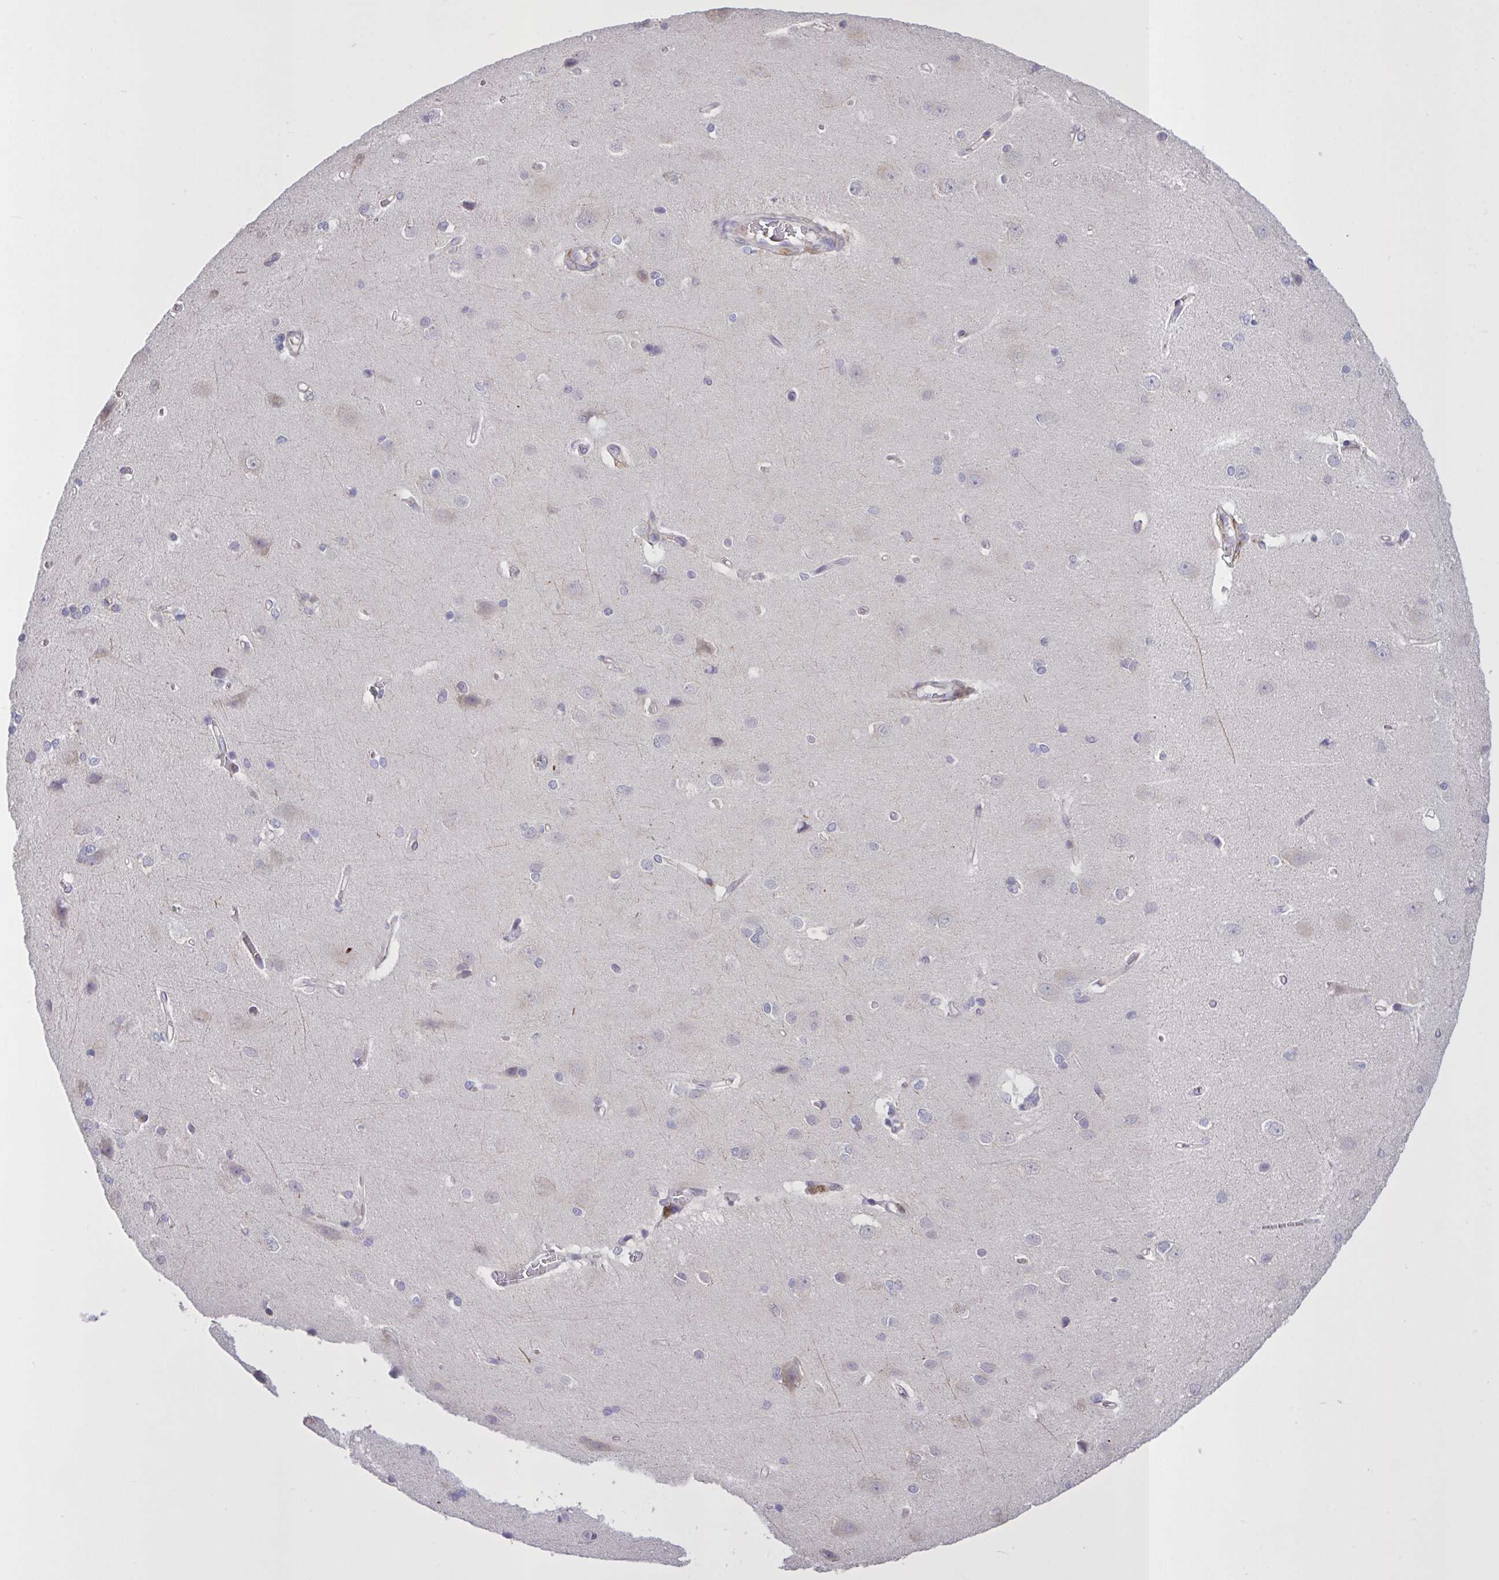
{"staining": {"intensity": "moderate", "quantity": "<25%", "location": "cytoplasmic/membranous"}, "tissue": "cerebral cortex", "cell_type": "Endothelial cells", "image_type": "normal", "snomed": [{"axis": "morphology", "description": "Normal tissue, NOS"}, {"axis": "topography", "description": "Cerebral cortex"}], "caption": "High-power microscopy captured an immunohistochemistry (IHC) histopathology image of benign cerebral cortex, revealing moderate cytoplasmic/membranous expression in about <25% of endothelial cells.", "gene": "MRGPRX2", "patient": {"sex": "male", "age": 37}}